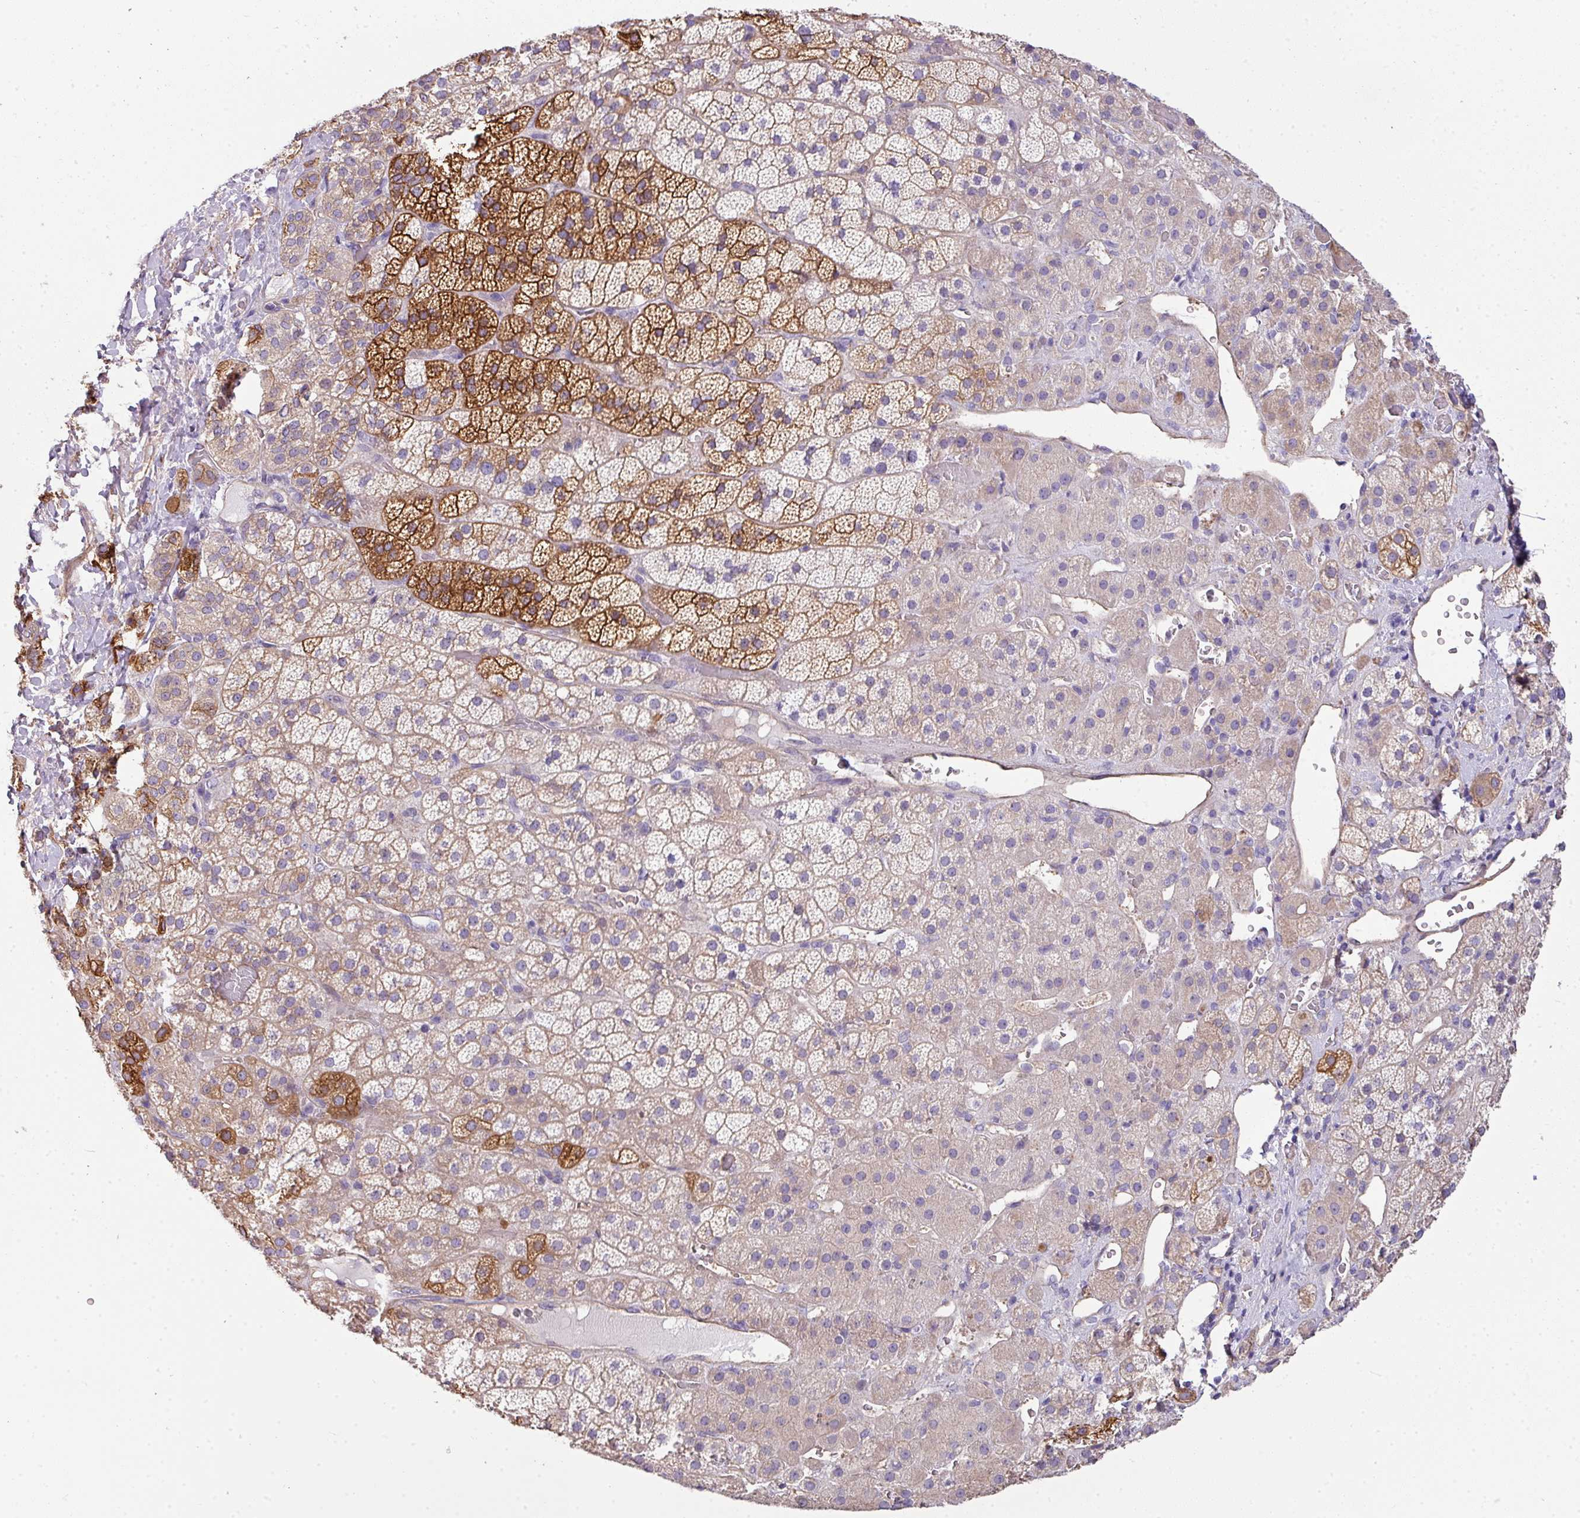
{"staining": {"intensity": "moderate", "quantity": "25%-75%", "location": "cytoplasmic/membranous"}, "tissue": "adrenal gland", "cell_type": "Glandular cells", "image_type": "normal", "snomed": [{"axis": "morphology", "description": "Normal tissue, NOS"}, {"axis": "topography", "description": "Adrenal gland"}], "caption": "Glandular cells demonstrate moderate cytoplasmic/membranous staining in about 25%-75% of cells in normal adrenal gland. (DAB IHC with brightfield microscopy, high magnification).", "gene": "PALS2", "patient": {"sex": "male", "age": 57}}